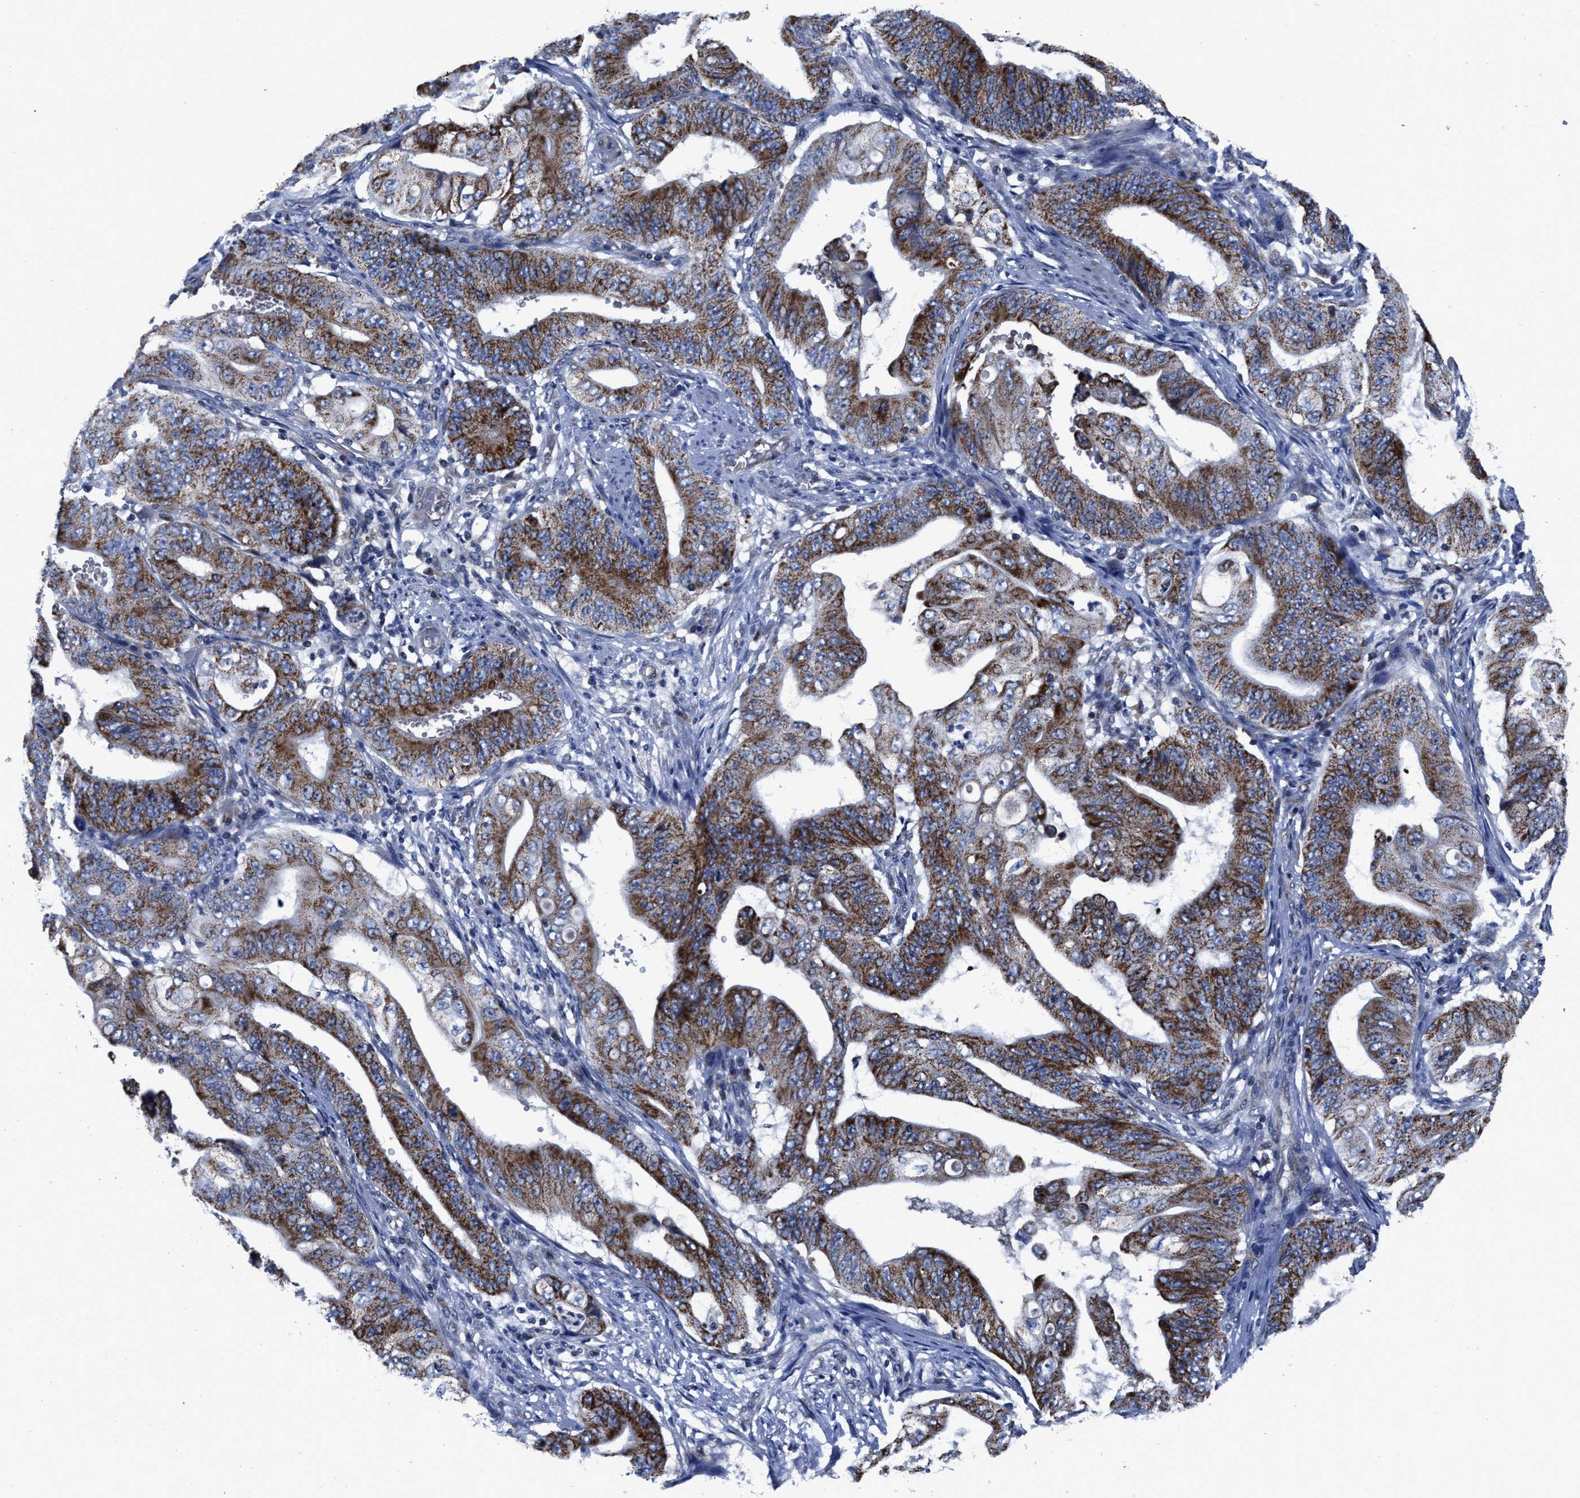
{"staining": {"intensity": "strong", "quantity": ">75%", "location": "cytoplasmic/membranous"}, "tissue": "stomach cancer", "cell_type": "Tumor cells", "image_type": "cancer", "snomed": [{"axis": "morphology", "description": "Adenocarcinoma, NOS"}, {"axis": "topography", "description": "Stomach"}], "caption": "Strong cytoplasmic/membranous staining is identified in about >75% of tumor cells in adenocarcinoma (stomach). (Brightfield microscopy of DAB IHC at high magnification).", "gene": "CACNA1D", "patient": {"sex": "female", "age": 73}}